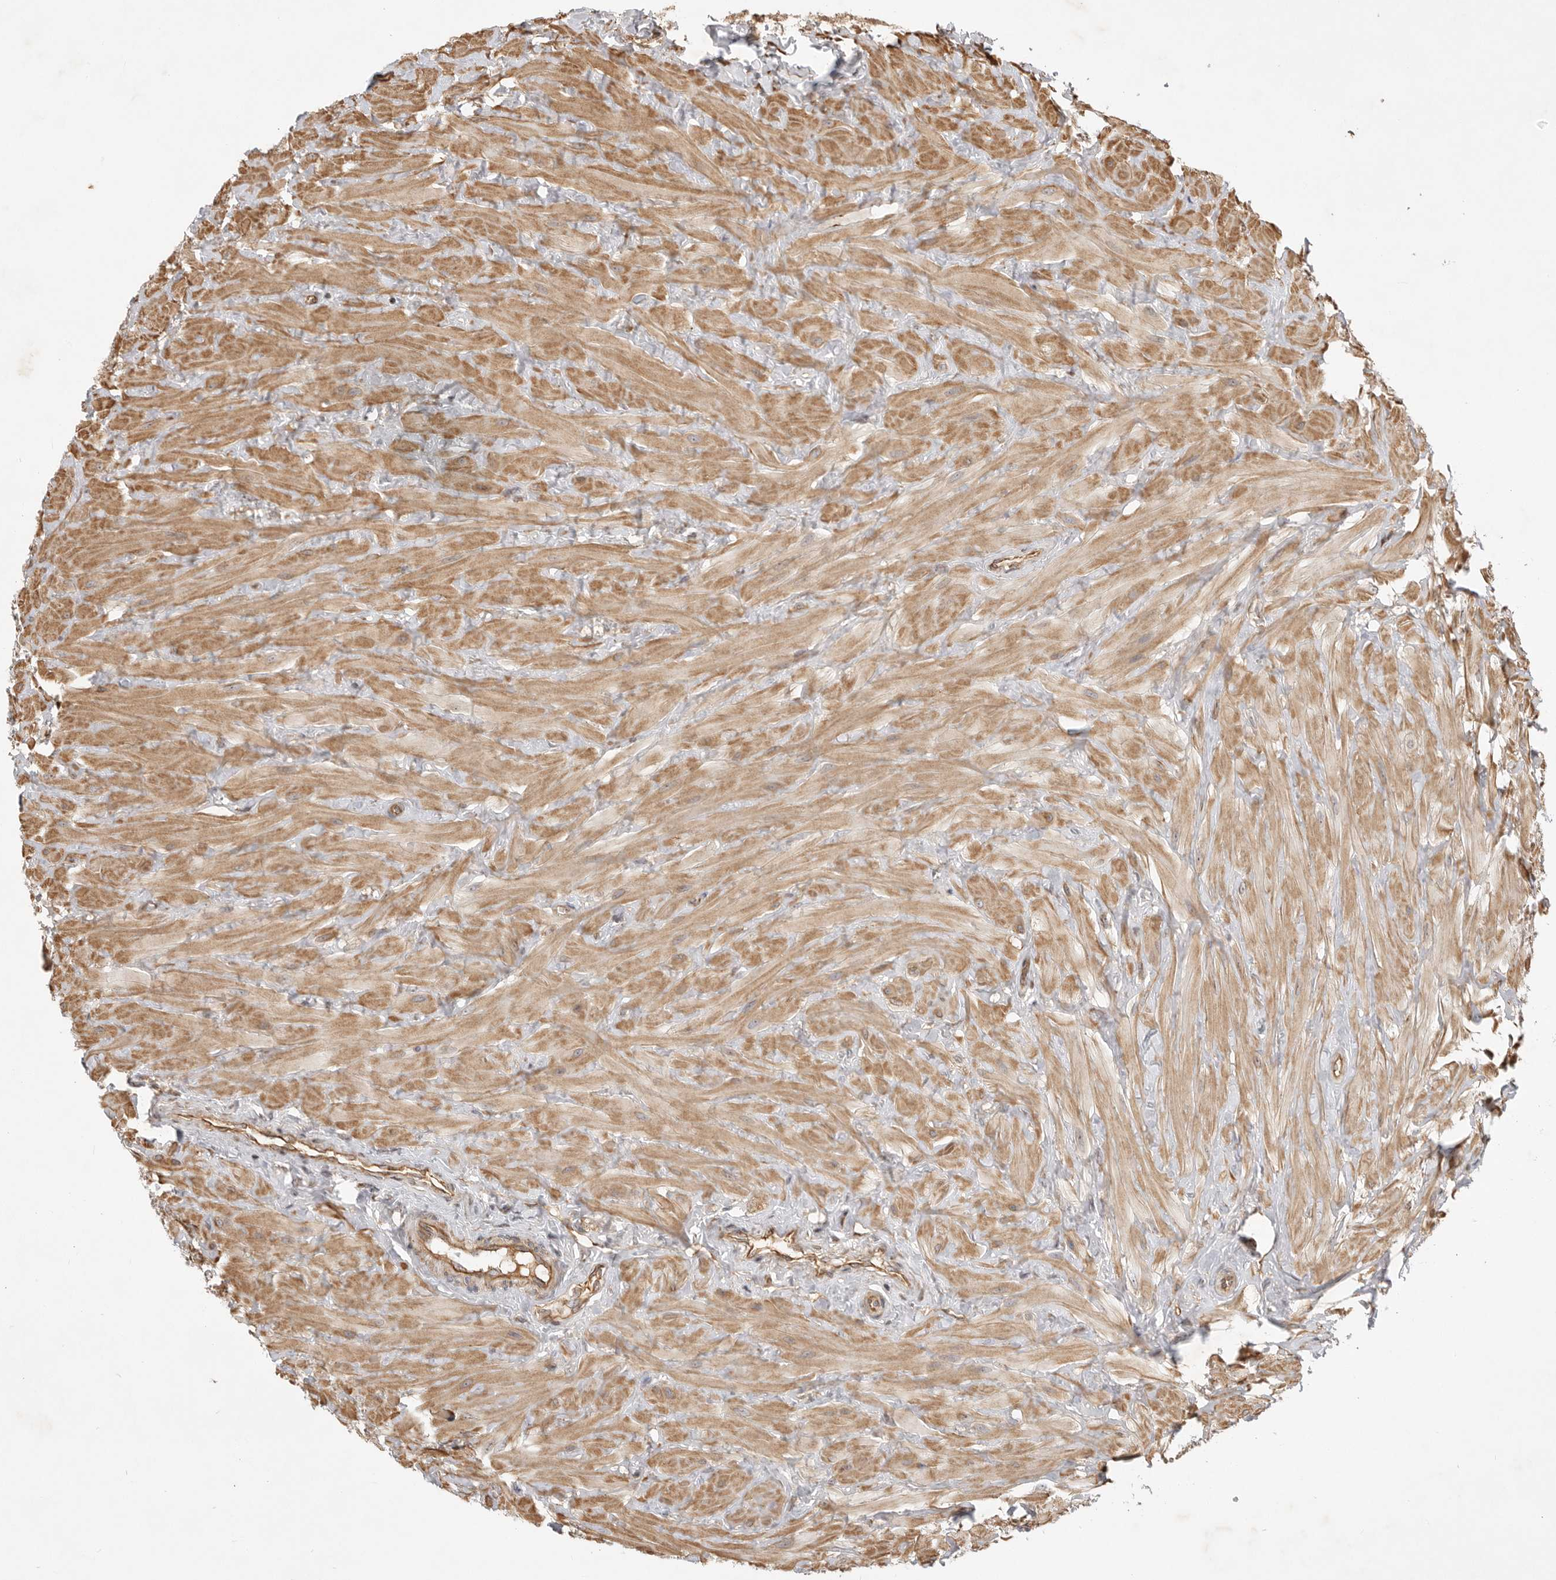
{"staining": {"intensity": "moderate", "quantity": ">75%", "location": "cytoplasmic/membranous"}, "tissue": "epididymis", "cell_type": "Glandular cells", "image_type": "normal", "snomed": [{"axis": "morphology", "description": "Normal tissue, NOS"}, {"axis": "topography", "description": "Soft tissue"}, {"axis": "topography", "description": "Epididymis"}], "caption": "Moderate cytoplasmic/membranous protein positivity is appreciated in approximately >75% of glandular cells in epididymis.", "gene": "DPH7", "patient": {"sex": "male", "age": 26}}